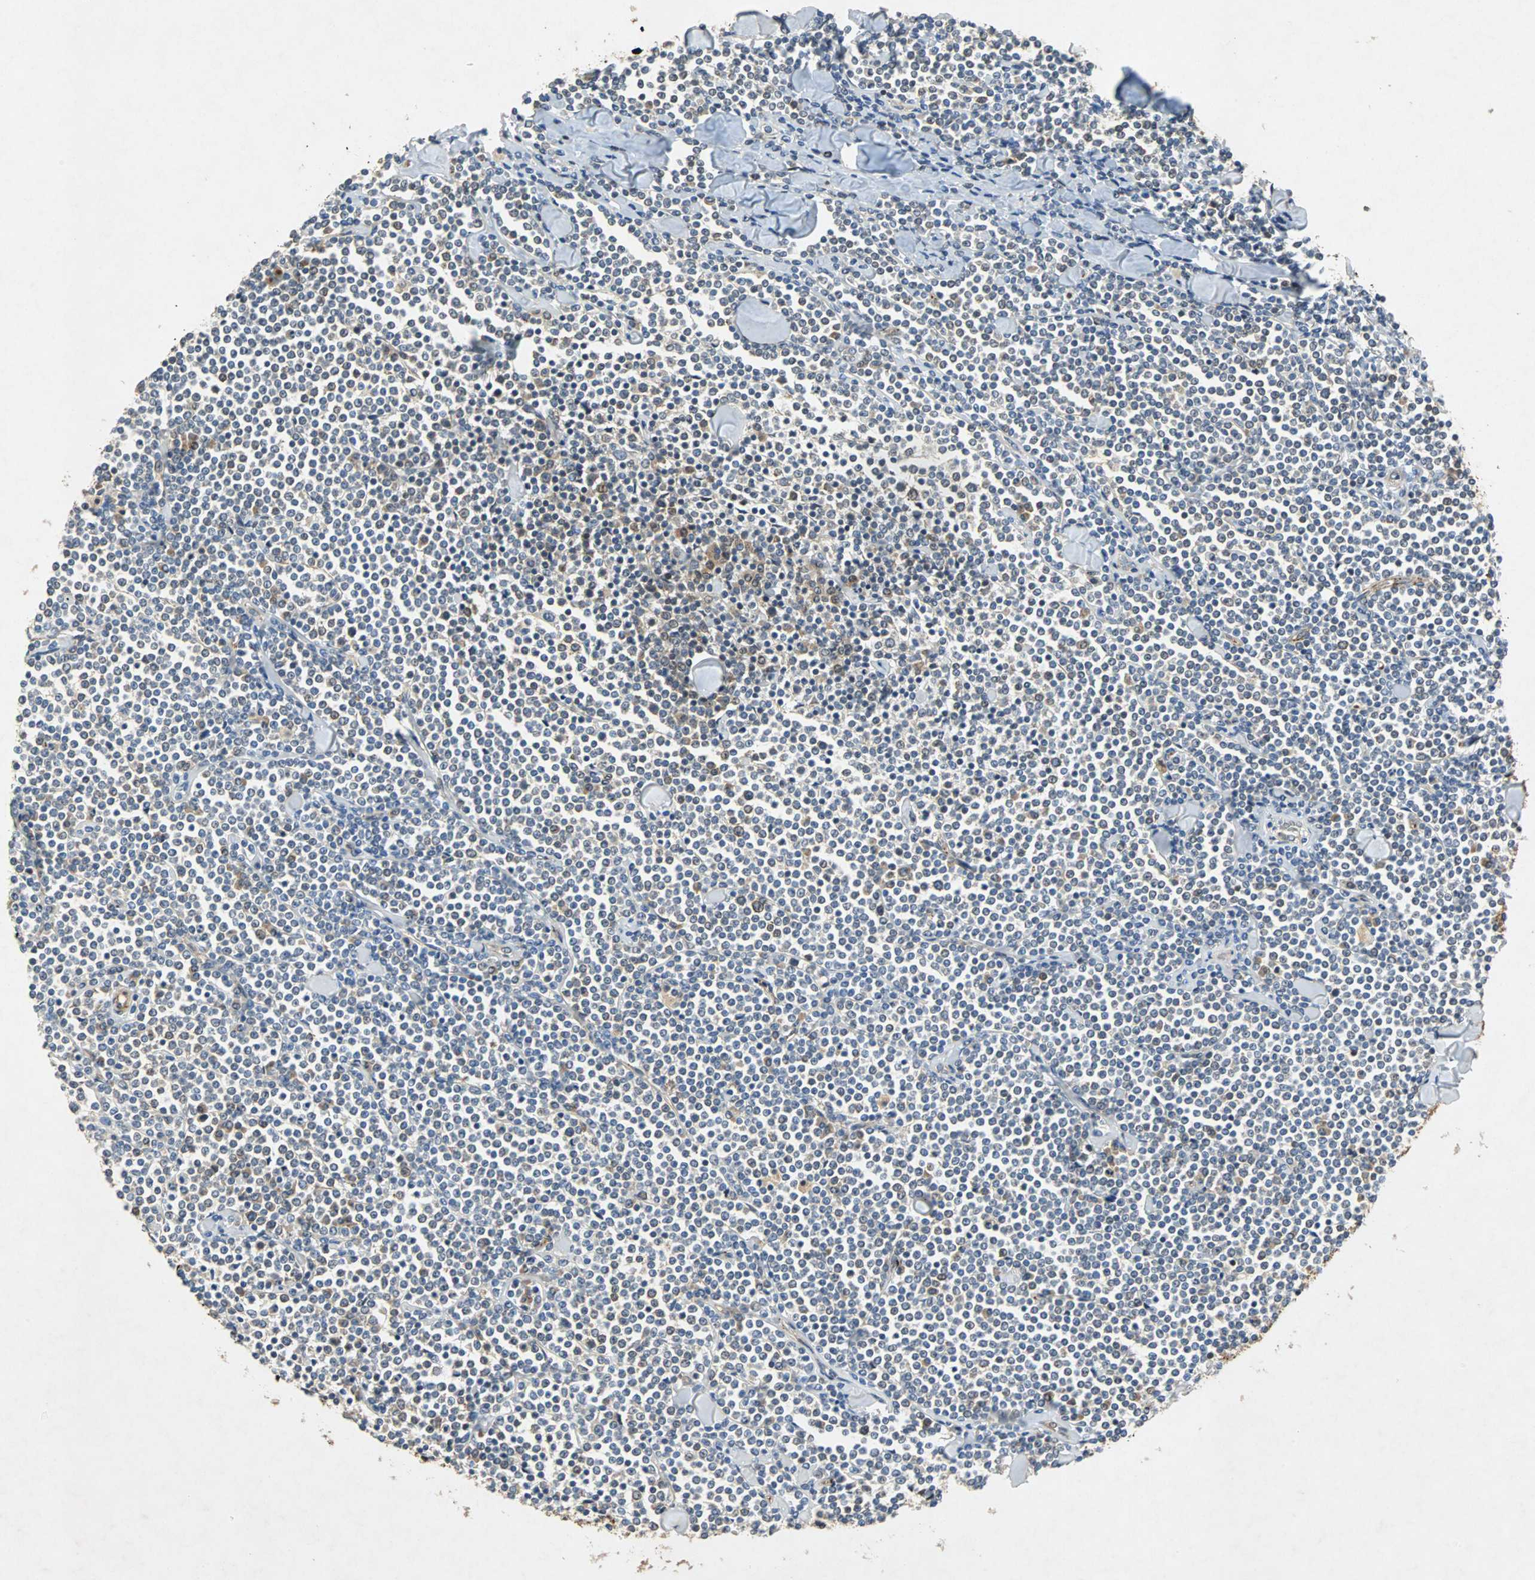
{"staining": {"intensity": "moderate", "quantity": ">75%", "location": "cytoplasmic/membranous"}, "tissue": "lymphoma", "cell_type": "Tumor cells", "image_type": "cancer", "snomed": [{"axis": "morphology", "description": "Malignant lymphoma, non-Hodgkin's type, Low grade"}, {"axis": "topography", "description": "Soft tissue"}], "caption": "Protein staining by IHC demonstrates moderate cytoplasmic/membranous expression in approximately >75% of tumor cells in lymphoma. (Brightfield microscopy of DAB IHC at high magnification).", "gene": "TUBA4A", "patient": {"sex": "male", "age": 92}}